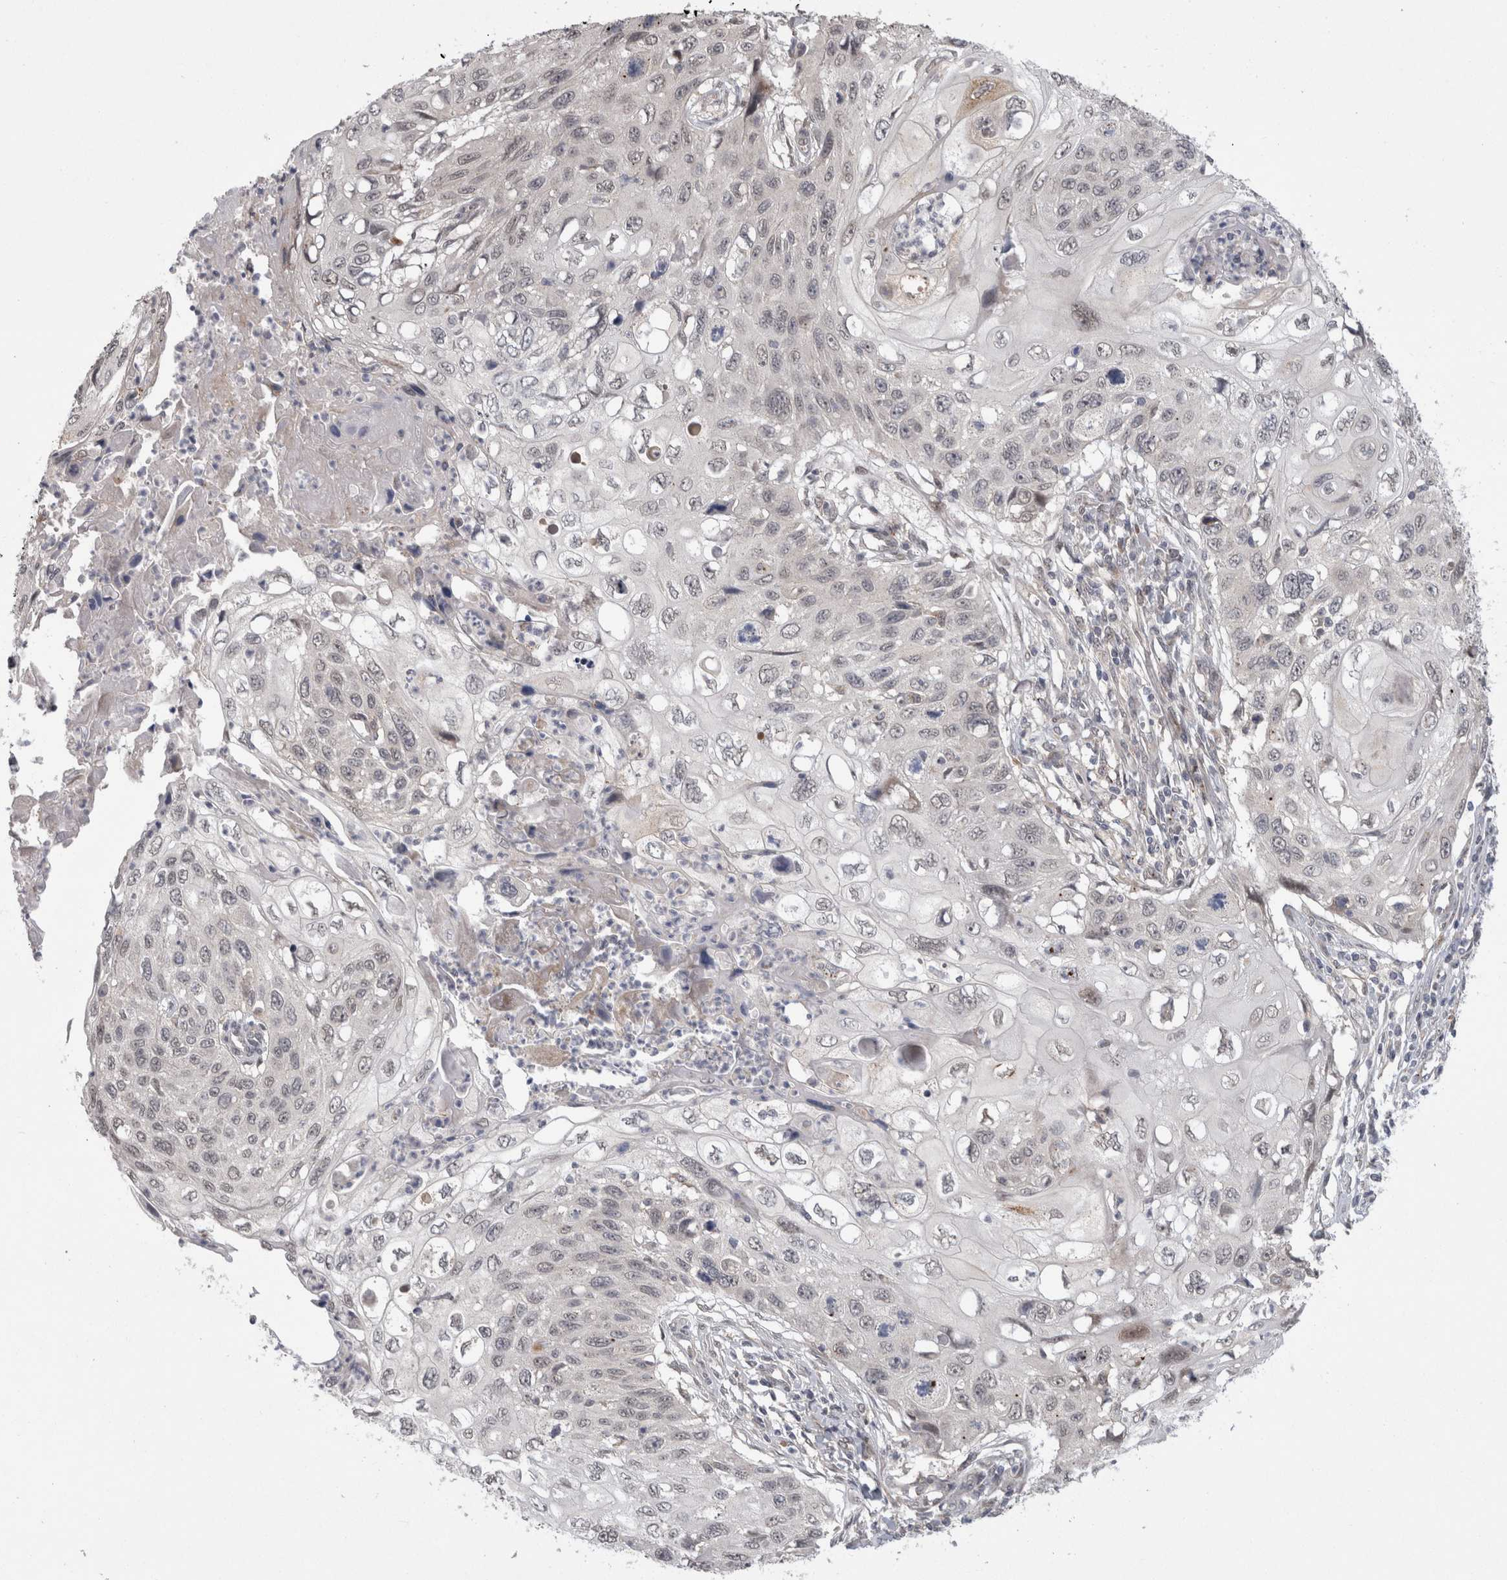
{"staining": {"intensity": "negative", "quantity": "none", "location": "none"}, "tissue": "cervical cancer", "cell_type": "Tumor cells", "image_type": "cancer", "snomed": [{"axis": "morphology", "description": "Squamous cell carcinoma, NOS"}, {"axis": "topography", "description": "Cervix"}], "caption": "The image shows no staining of tumor cells in cervical squamous cell carcinoma. (DAB immunohistochemistry (IHC), high magnification).", "gene": "MTBP", "patient": {"sex": "female", "age": 70}}